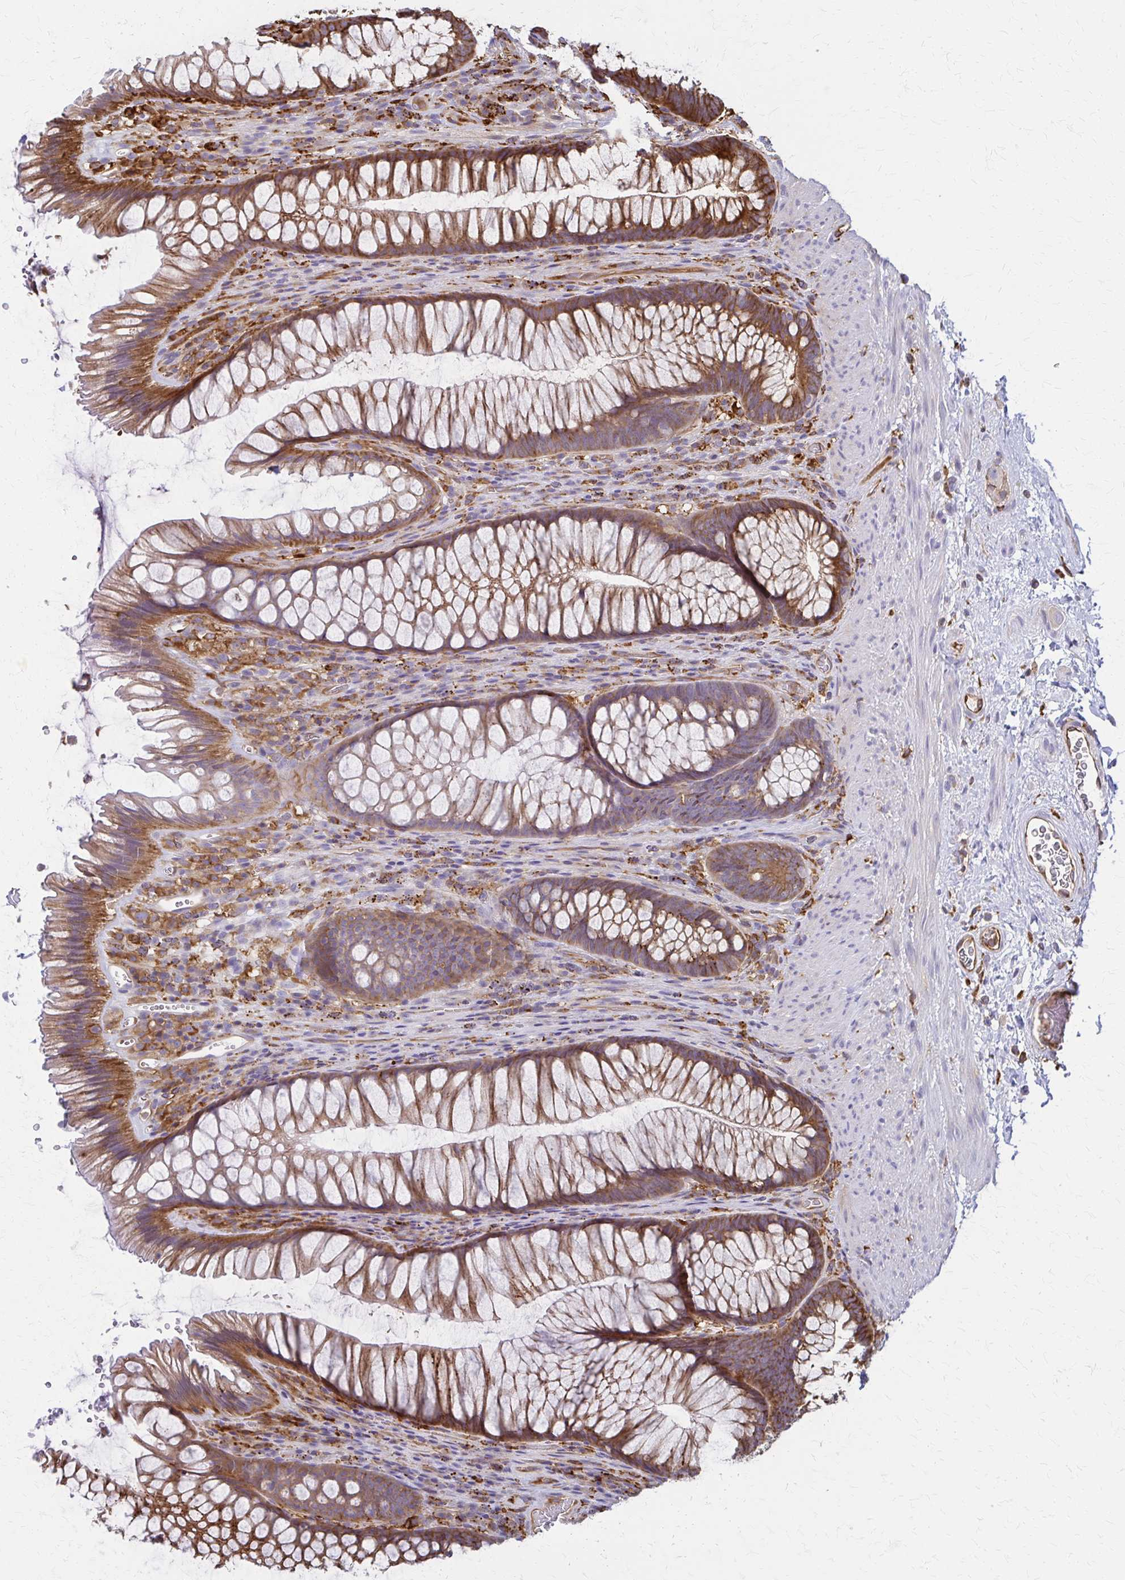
{"staining": {"intensity": "moderate", "quantity": ">75%", "location": "cytoplasmic/membranous"}, "tissue": "rectum", "cell_type": "Glandular cells", "image_type": "normal", "snomed": [{"axis": "morphology", "description": "Normal tissue, NOS"}, {"axis": "topography", "description": "Rectum"}], "caption": "Protein staining exhibits moderate cytoplasmic/membranous positivity in about >75% of glandular cells in unremarkable rectum. Nuclei are stained in blue.", "gene": "WASF2", "patient": {"sex": "male", "age": 53}}